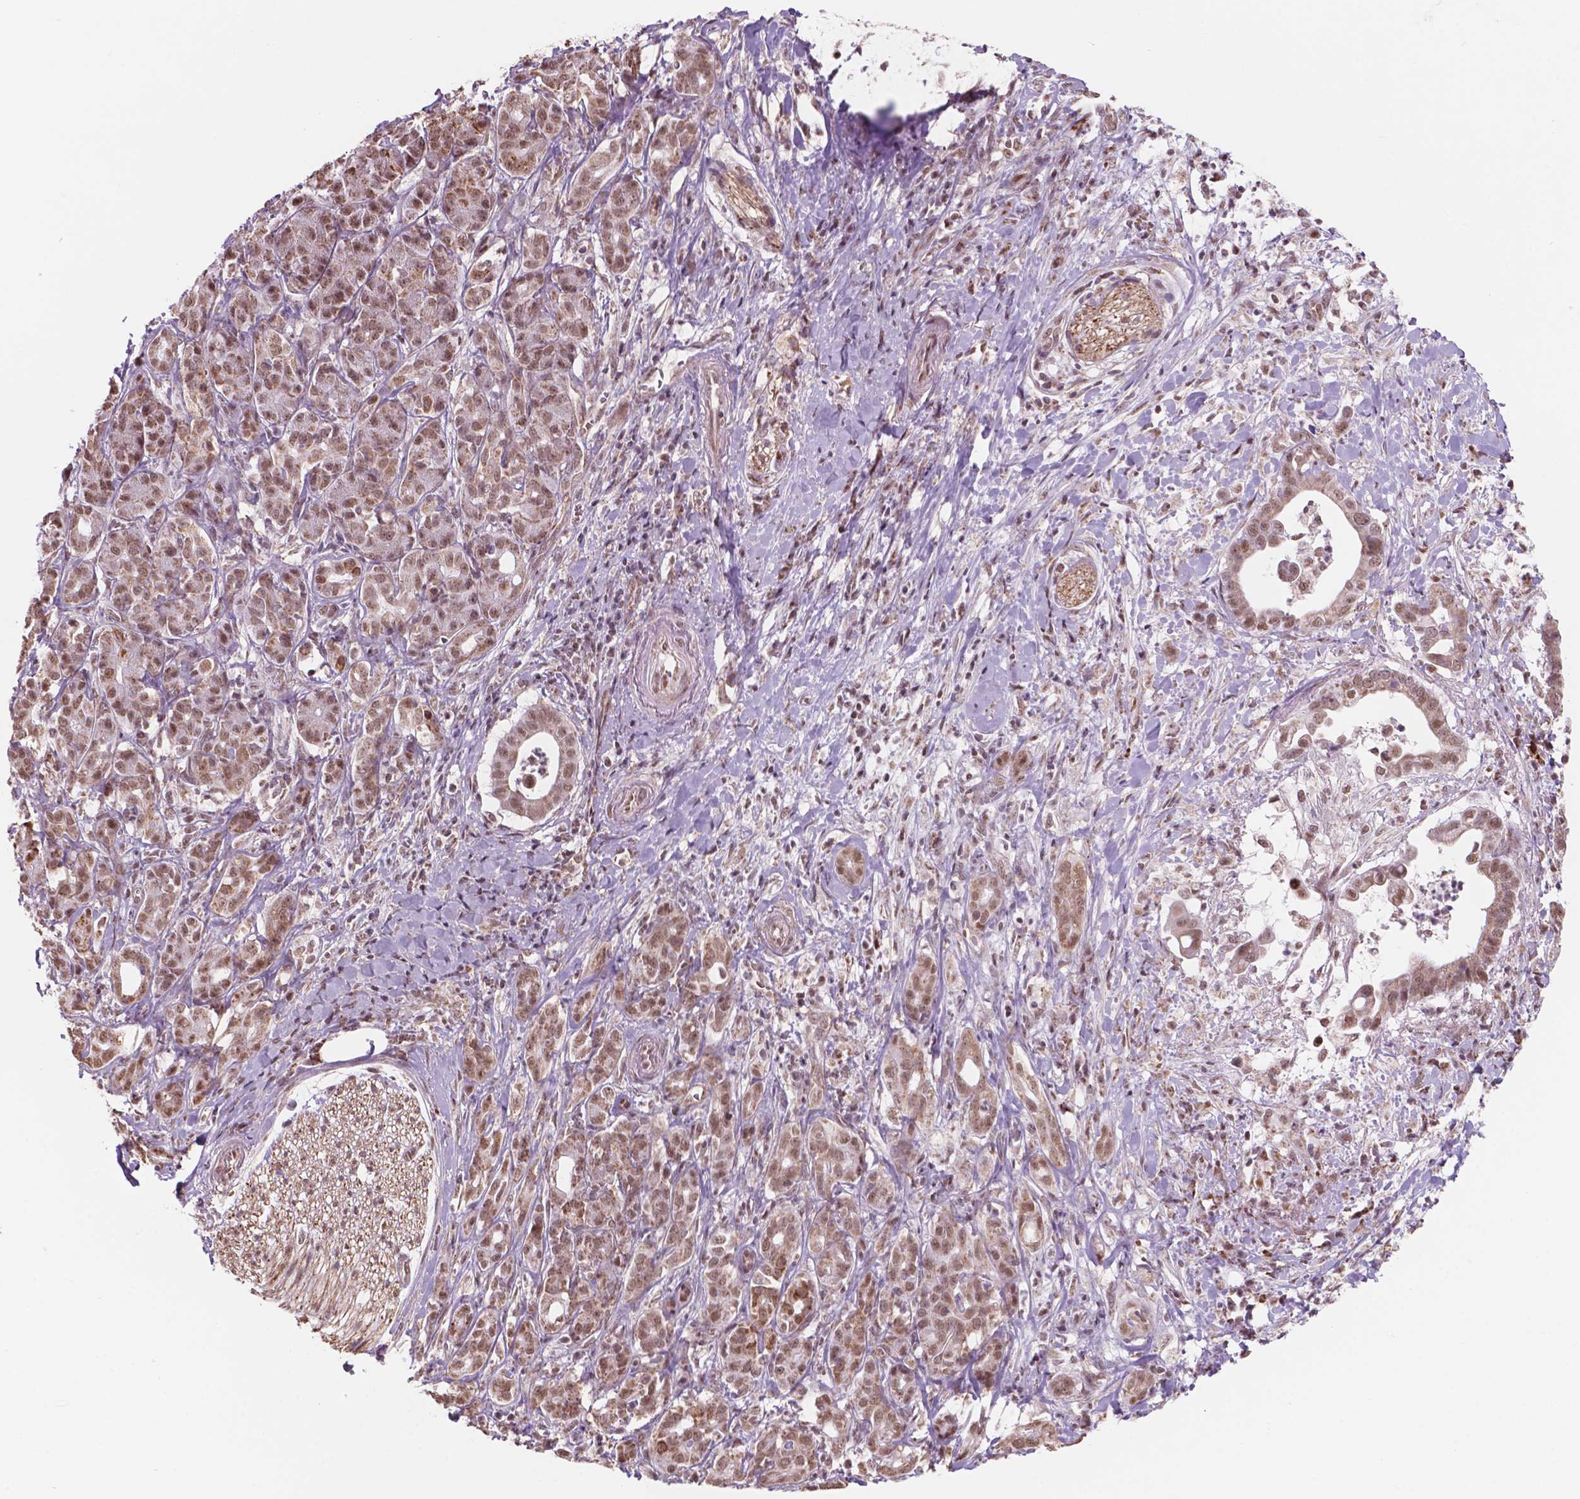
{"staining": {"intensity": "moderate", "quantity": ">75%", "location": "cytoplasmic/membranous,nuclear"}, "tissue": "pancreatic cancer", "cell_type": "Tumor cells", "image_type": "cancer", "snomed": [{"axis": "morphology", "description": "Adenocarcinoma, NOS"}, {"axis": "topography", "description": "Pancreas"}], "caption": "DAB immunohistochemical staining of human pancreatic cancer (adenocarcinoma) shows moderate cytoplasmic/membranous and nuclear protein expression in about >75% of tumor cells.", "gene": "NDUFA10", "patient": {"sex": "male", "age": 61}}